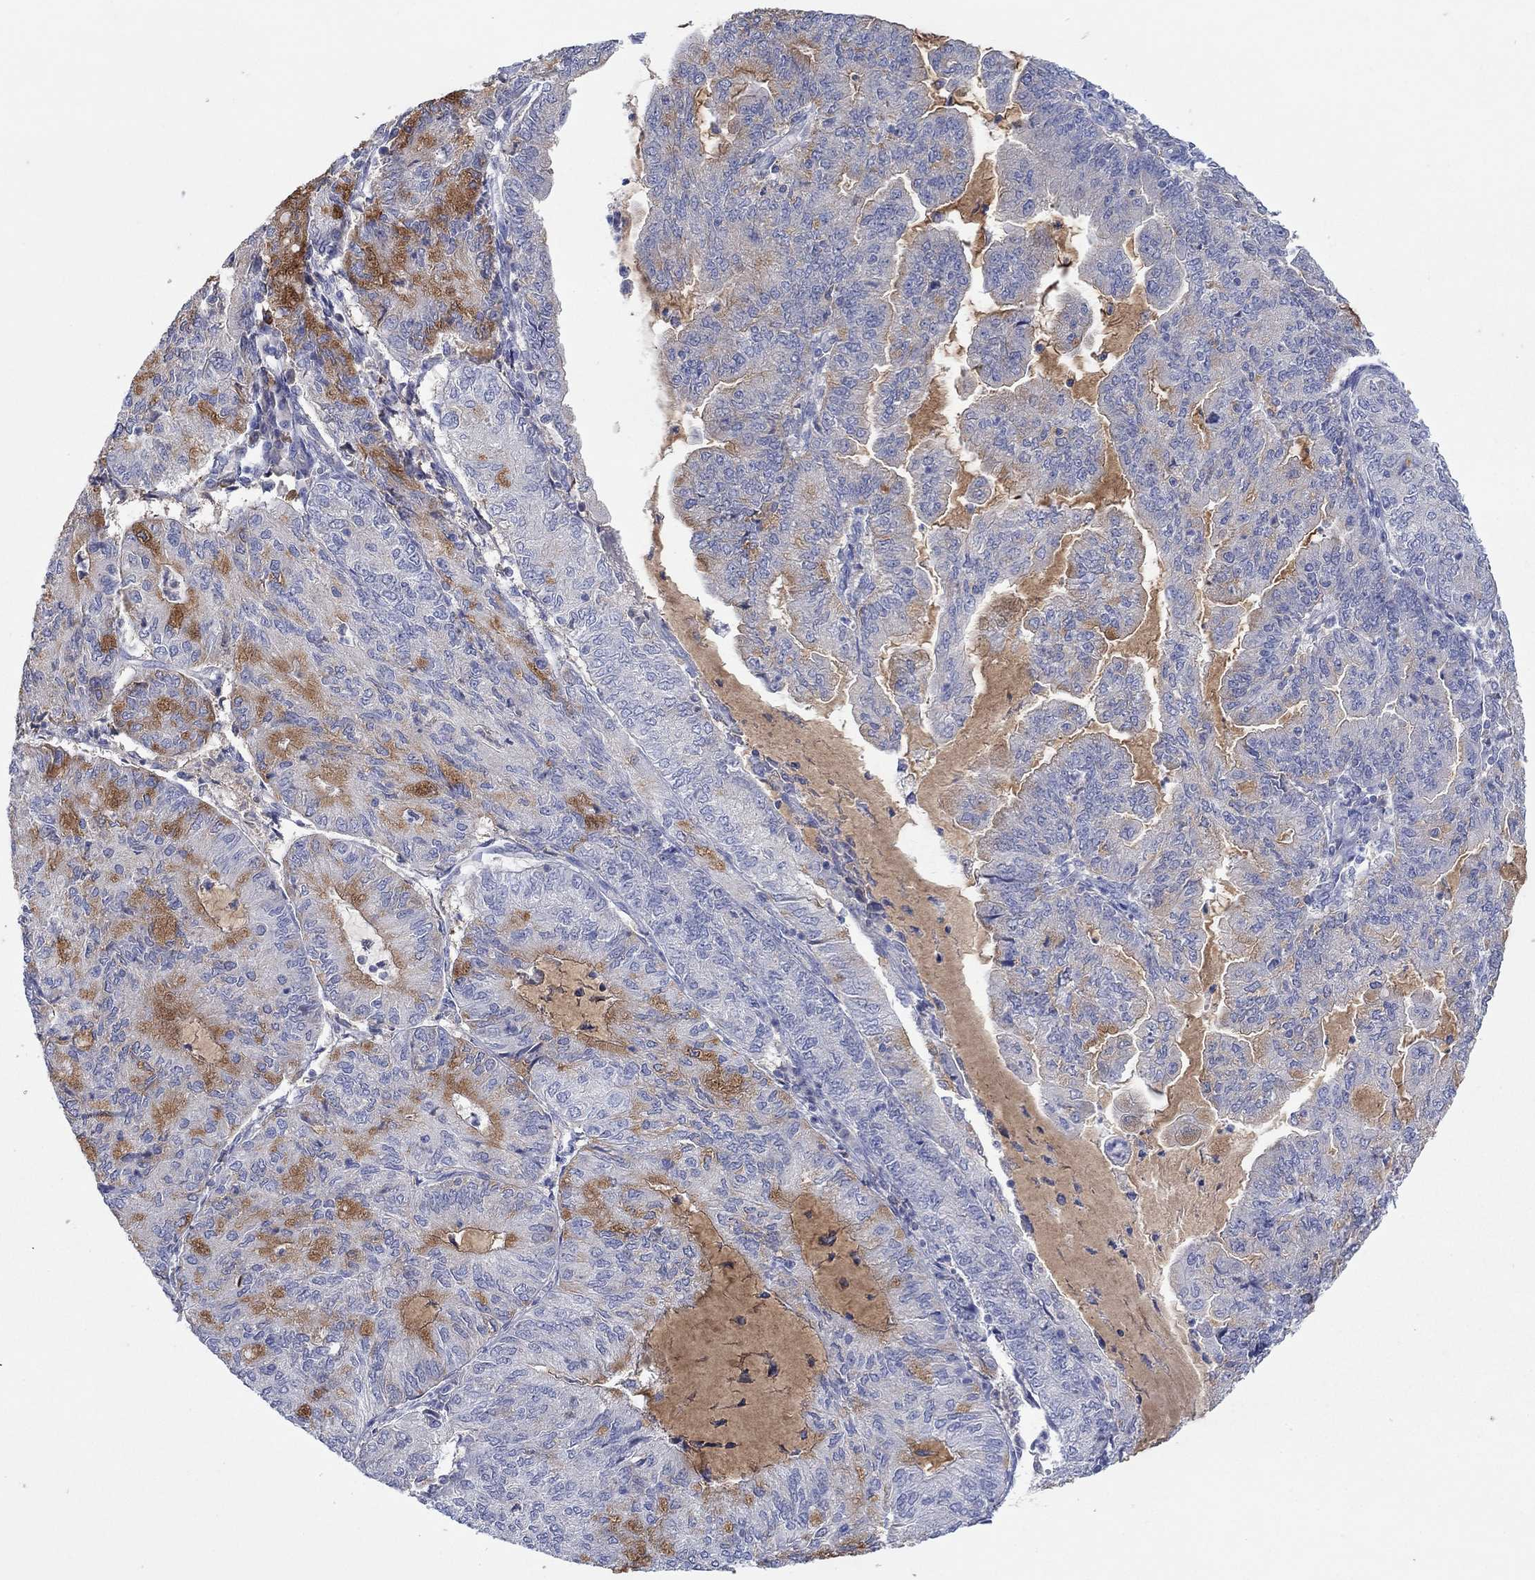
{"staining": {"intensity": "moderate", "quantity": "25%-75%", "location": "cytoplasmic/membranous"}, "tissue": "endometrial cancer", "cell_type": "Tumor cells", "image_type": "cancer", "snomed": [{"axis": "morphology", "description": "Adenocarcinoma, NOS"}, {"axis": "topography", "description": "Endometrium"}], "caption": "Human endometrial cancer (adenocarcinoma) stained with a brown dye shows moderate cytoplasmic/membranous positive expression in about 25%-75% of tumor cells.", "gene": "PLCL2", "patient": {"sex": "female", "age": 82}}